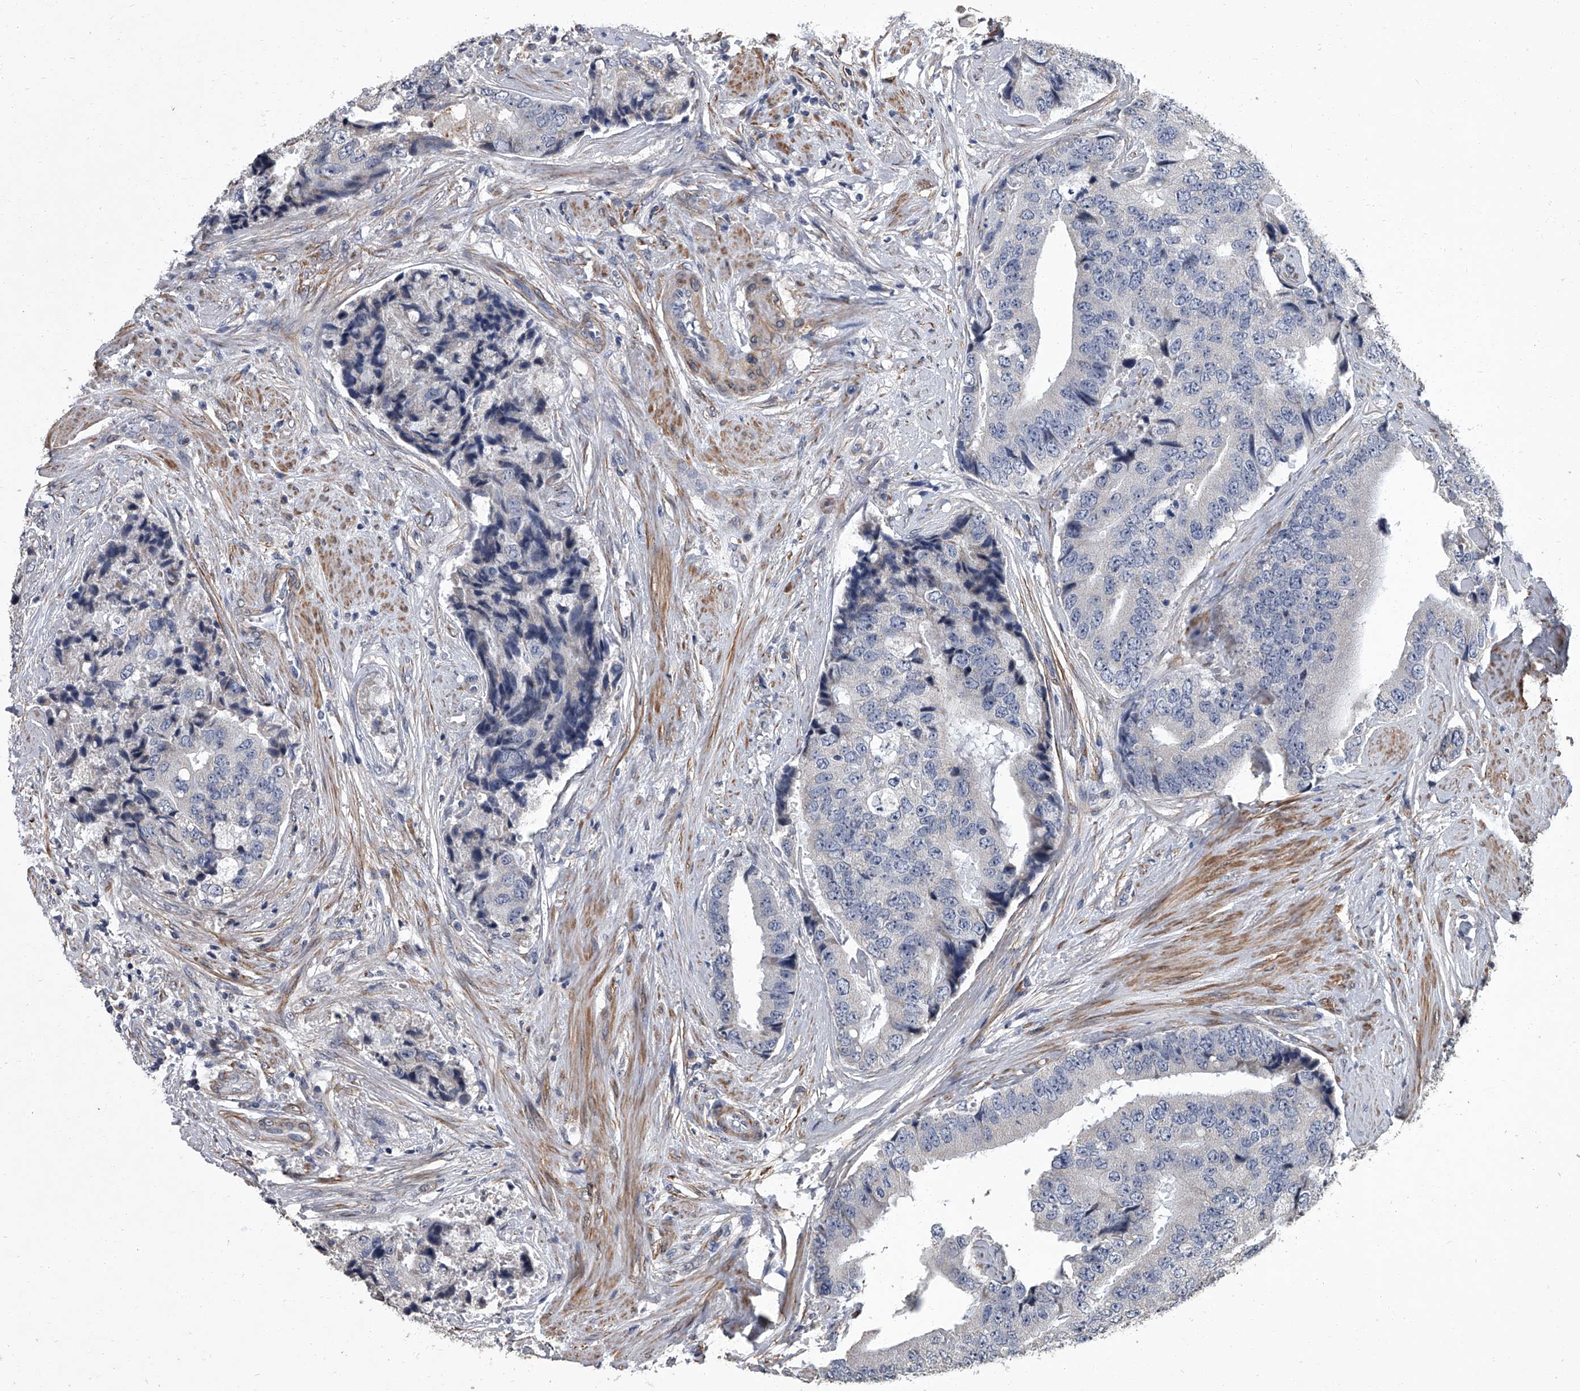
{"staining": {"intensity": "negative", "quantity": "none", "location": "none"}, "tissue": "prostate cancer", "cell_type": "Tumor cells", "image_type": "cancer", "snomed": [{"axis": "morphology", "description": "Adenocarcinoma, High grade"}, {"axis": "topography", "description": "Prostate"}], "caption": "This is an immunohistochemistry (IHC) photomicrograph of prostate cancer. There is no staining in tumor cells.", "gene": "SIRT4", "patient": {"sex": "male", "age": 70}}